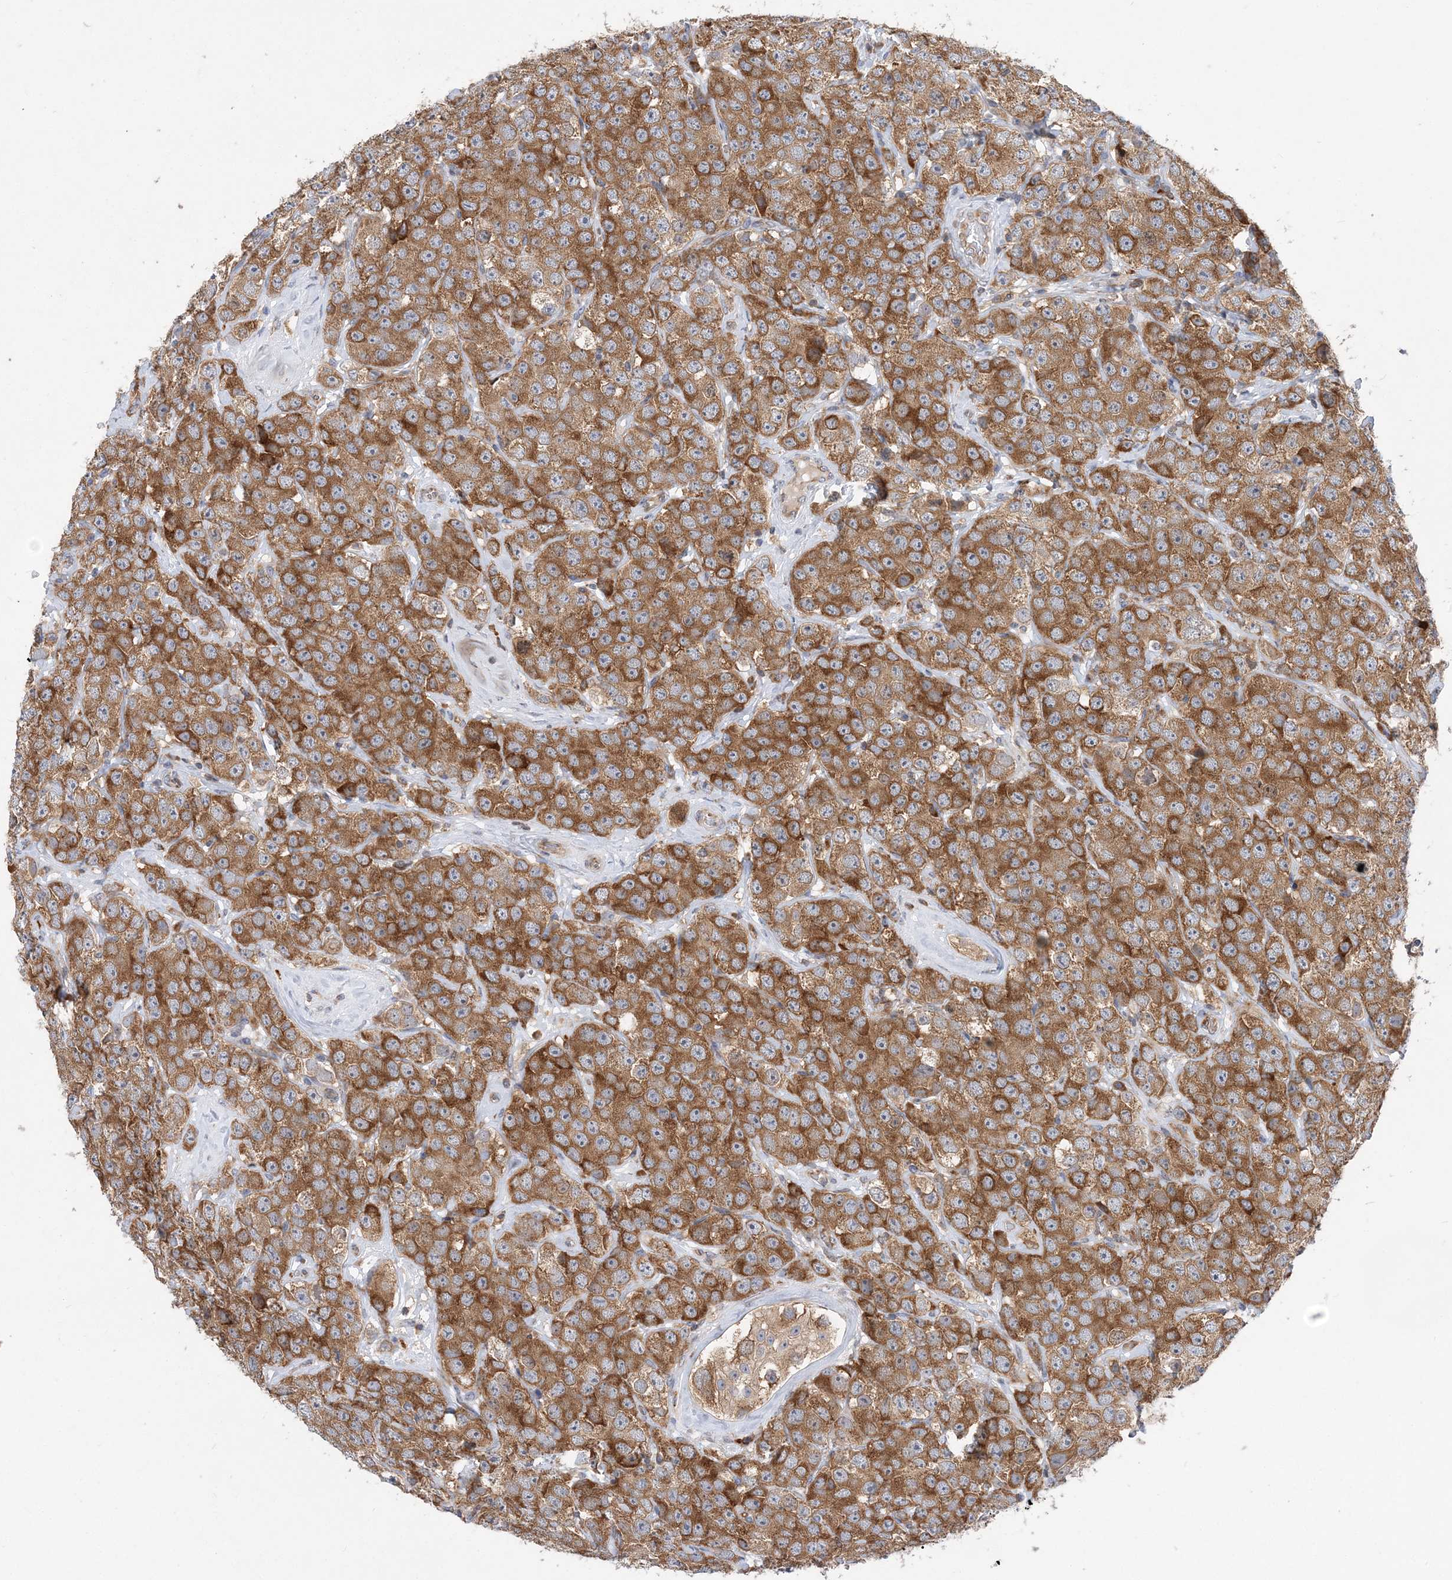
{"staining": {"intensity": "moderate", "quantity": ">75%", "location": "cytoplasmic/membranous"}, "tissue": "testis cancer", "cell_type": "Tumor cells", "image_type": "cancer", "snomed": [{"axis": "morphology", "description": "Seminoma, NOS"}, {"axis": "topography", "description": "Testis"}], "caption": "This image shows testis cancer stained with immunohistochemistry to label a protein in brown. The cytoplasmic/membranous of tumor cells show moderate positivity for the protein. Nuclei are counter-stained blue.", "gene": "LARP4B", "patient": {"sex": "male", "age": 28}}